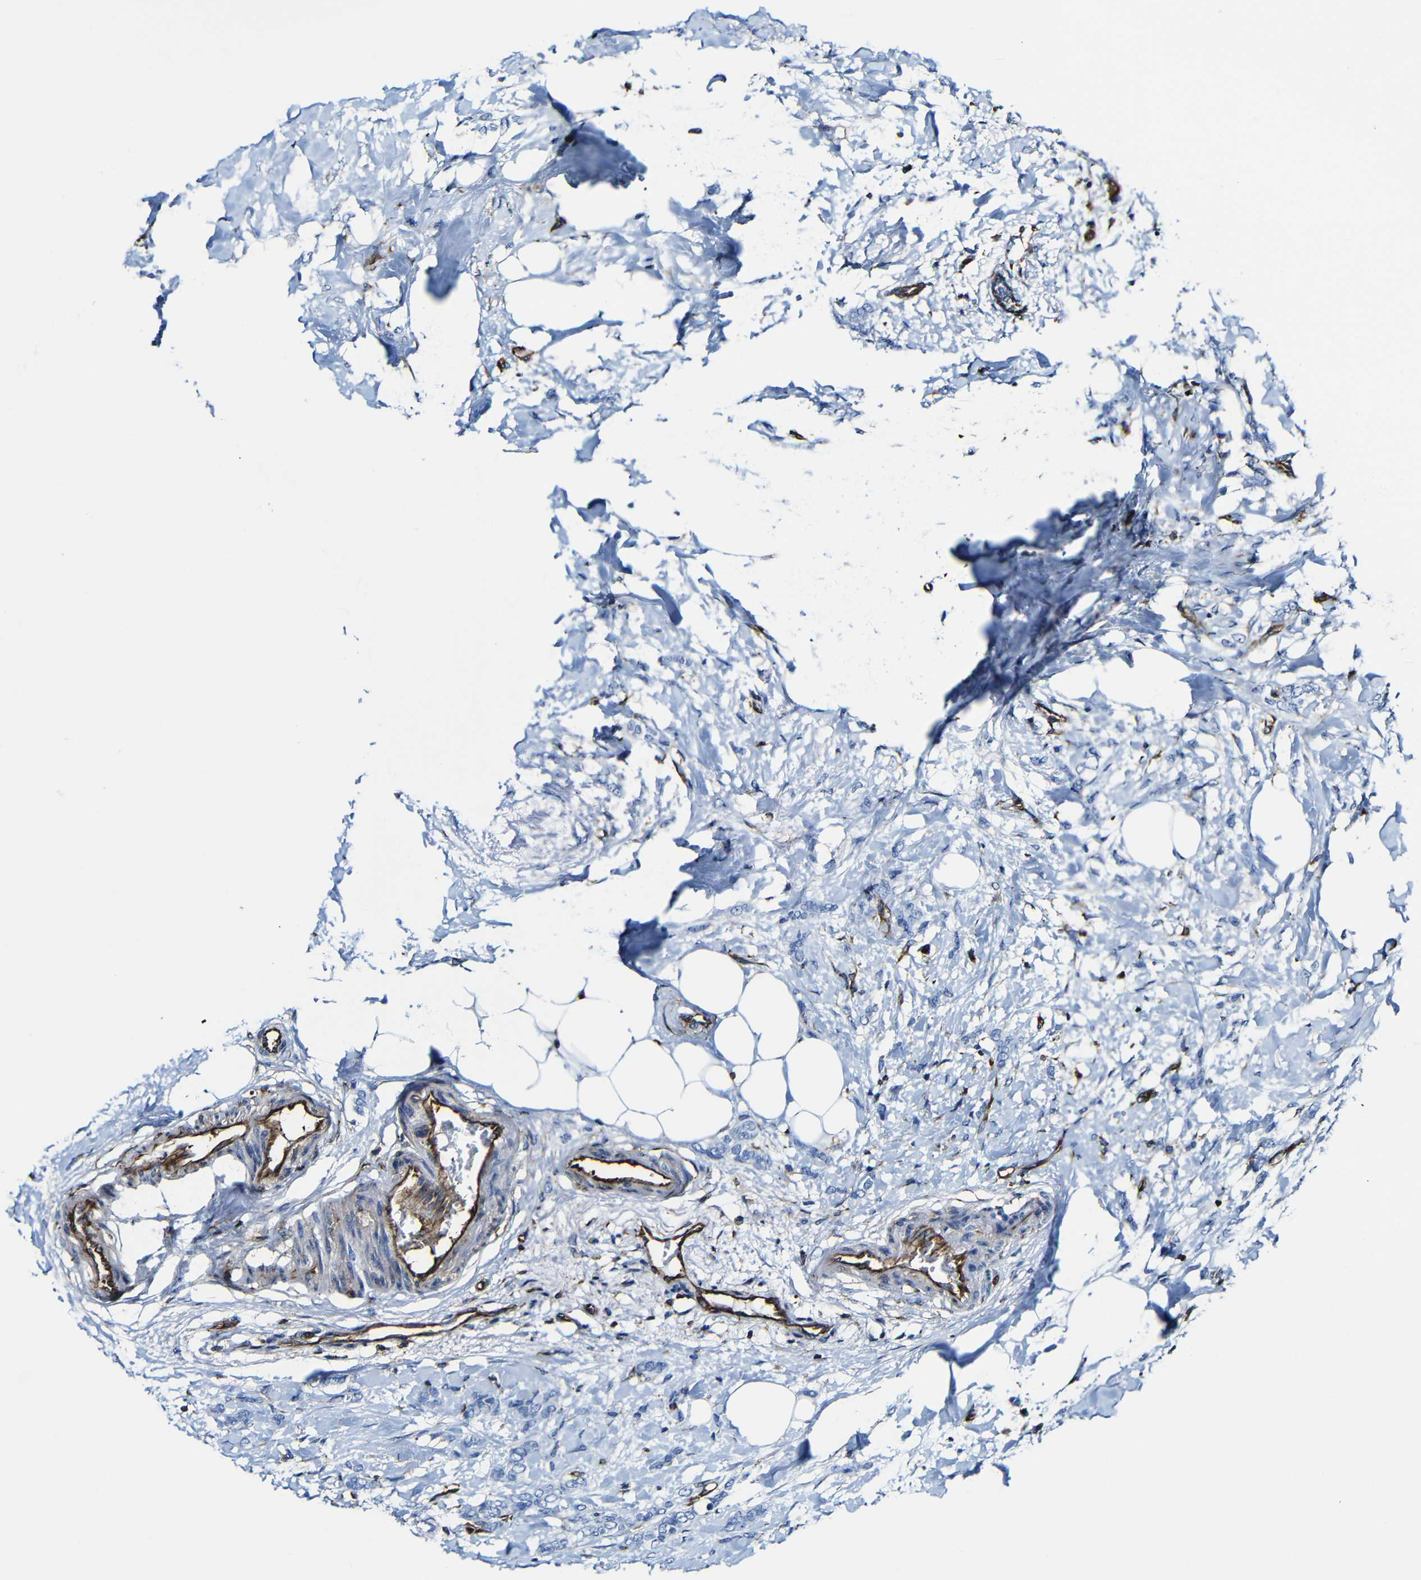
{"staining": {"intensity": "negative", "quantity": "none", "location": "none"}, "tissue": "breast cancer", "cell_type": "Tumor cells", "image_type": "cancer", "snomed": [{"axis": "morphology", "description": "Lobular carcinoma, in situ"}, {"axis": "morphology", "description": "Lobular carcinoma"}, {"axis": "topography", "description": "Breast"}], "caption": "Tumor cells show no significant protein staining in breast cancer (lobular carcinoma in situ).", "gene": "MSN", "patient": {"sex": "female", "age": 41}}